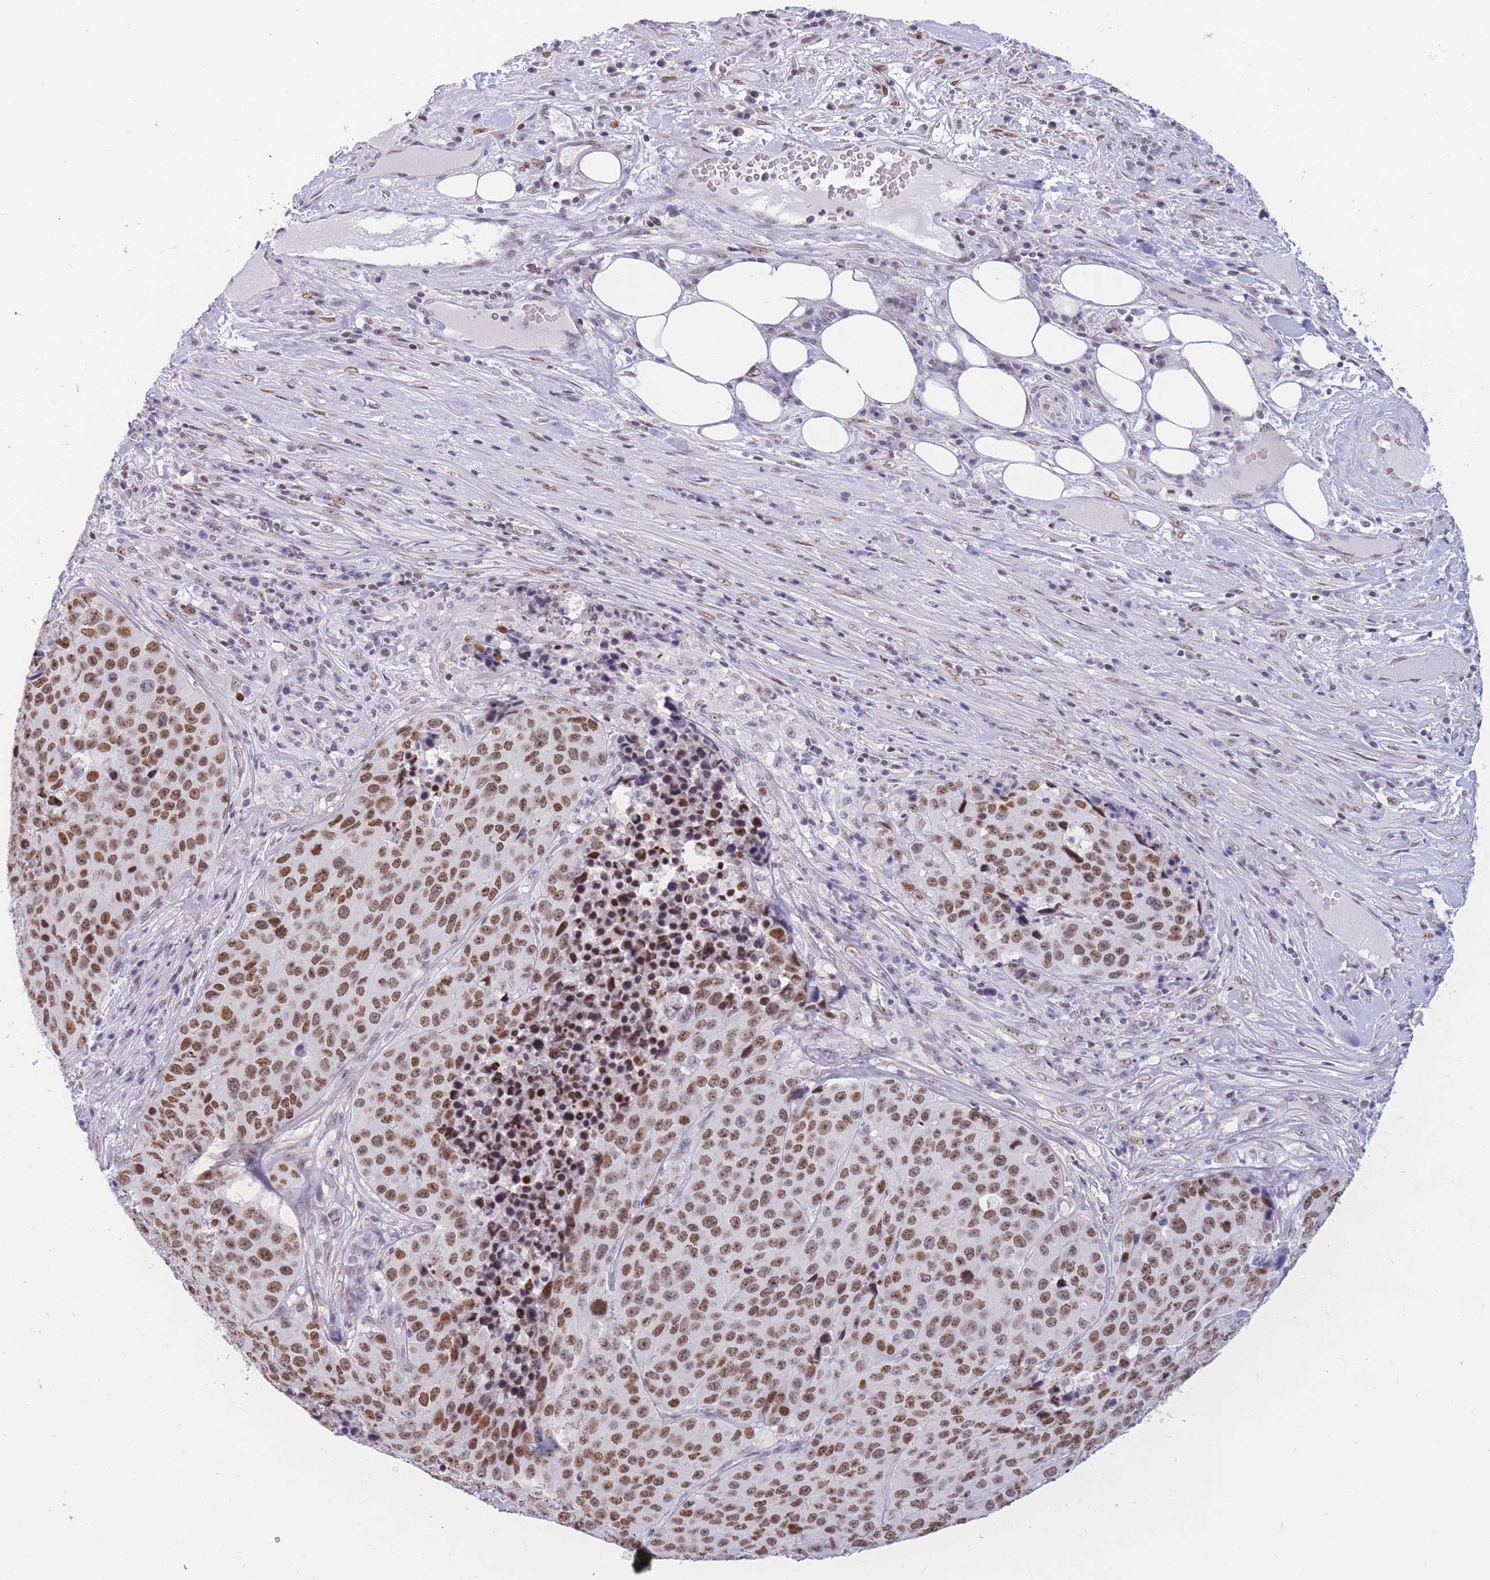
{"staining": {"intensity": "moderate", "quantity": ">75%", "location": "nuclear"}, "tissue": "stomach cancer", "cell_type": "Tumor cells", "image_type": "cancer", "snomed": [{"axis": "morphology", "description": "Adenocarcinoma, NOS"}, {"axis": "topography", "description": "Stomach"}], "caption": "Stomach adenocarcinoma stained with DAB IHC exhibits medium levels of moderate nuclear positivity in approximately >75% of tumor cells.", "gene": "HMGN1", "patient": {"sex": "male", "age": 71}}